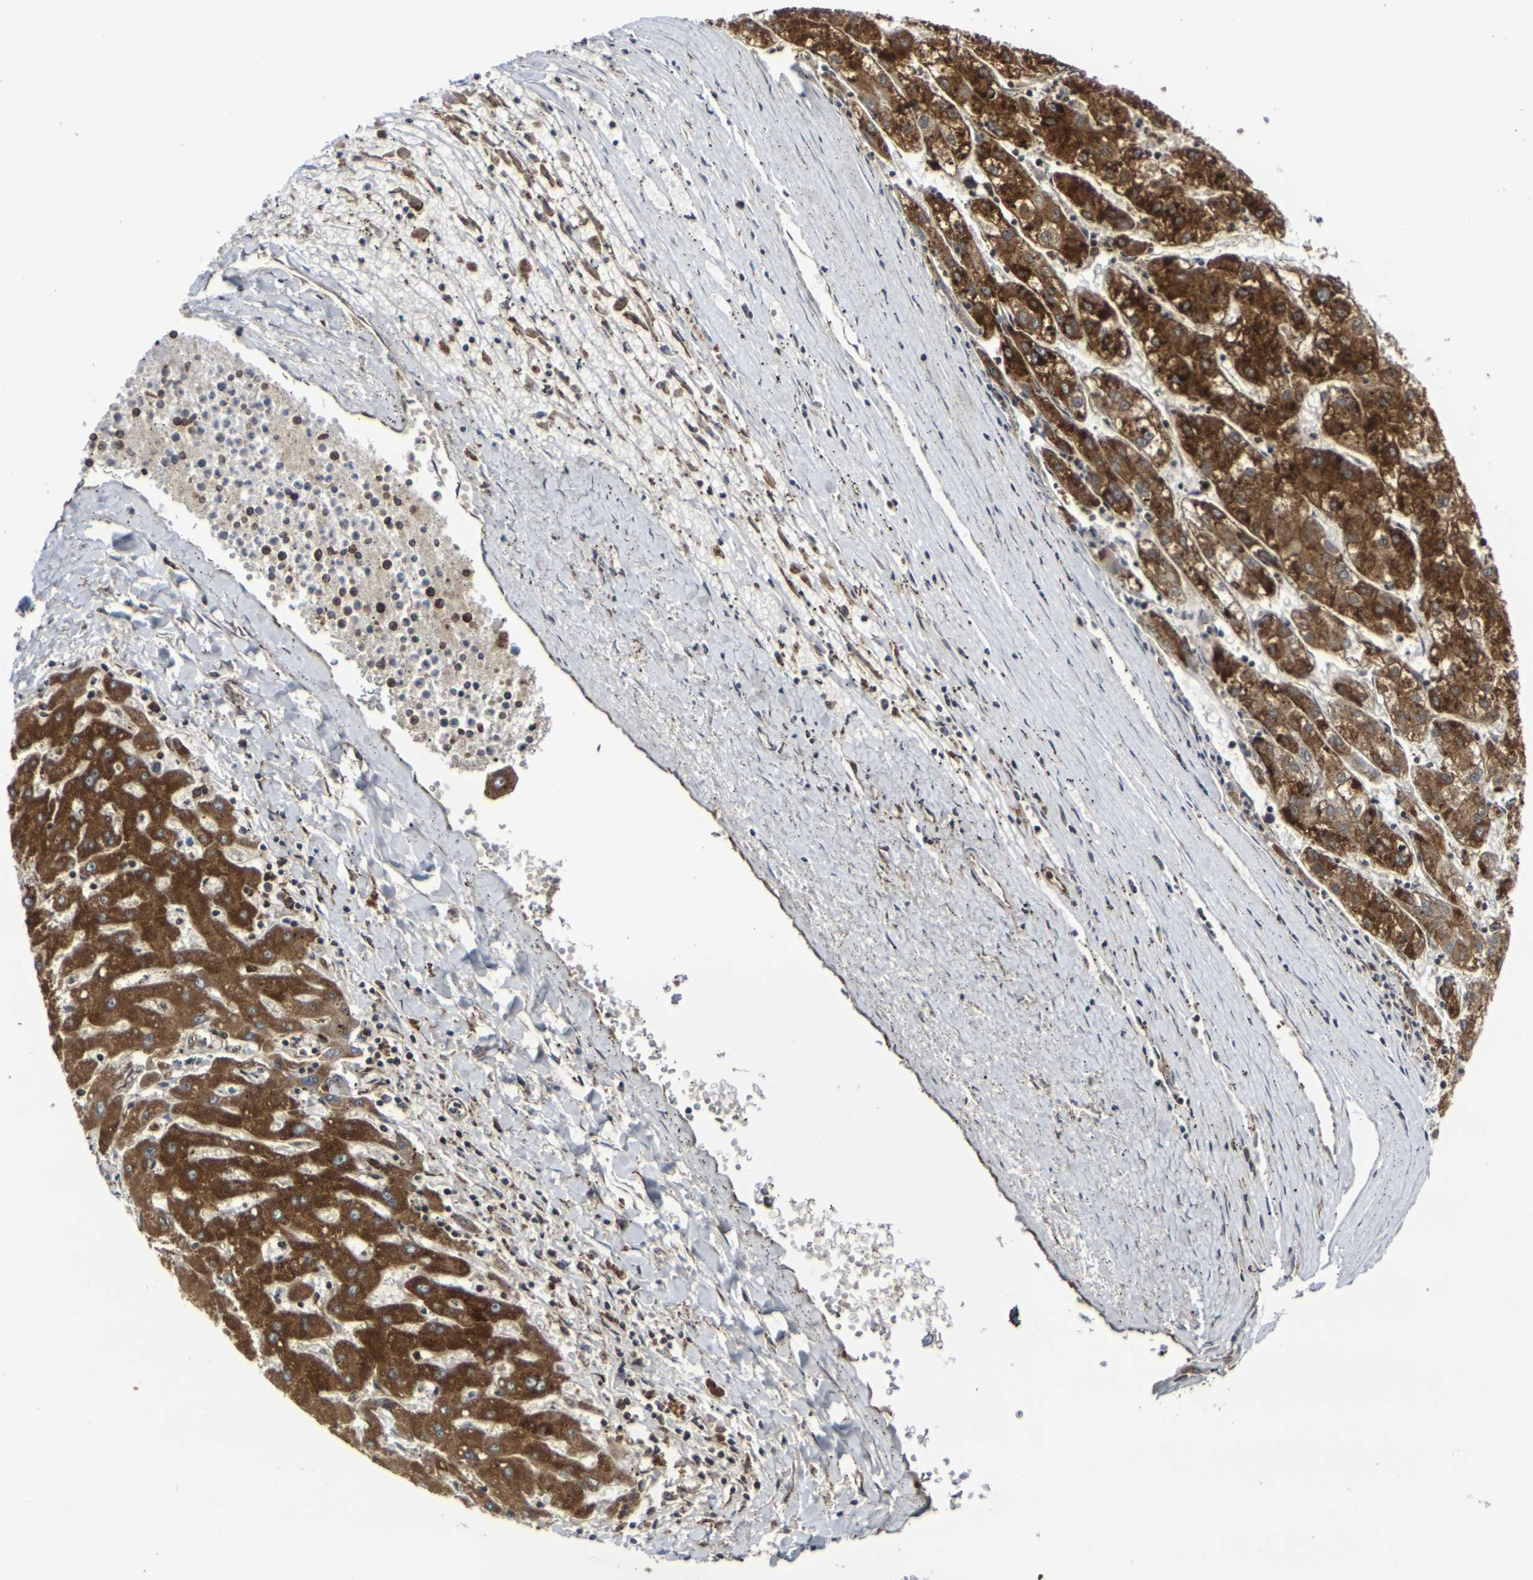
{"staining": {"intensity": "strong", "quantity": ">75%", "location": "cytoplasmic/membranous"}, "tissue": "liver cancer", "cell_type": "Tumor cells", "image_type": "cancer", "snomed": [{"axis": "morphology", "description": "Carcinoma, Hepatocellular, NOS"}, {"axis": "topography", "description": "Liver"}], "caption": "Immunohistochemical staining of human hepatocellular carcinoma (liver) demonstrates high levels of strong cytoplasmic/membranous protein expression in approximately >75% of tumor cells. (DAB (3,3'-diaminobenzidine) IHC with brightfield microscopy, high magnification).", "gene": "MARCHF2", "patient": {"sex": "male", "age": 72}}